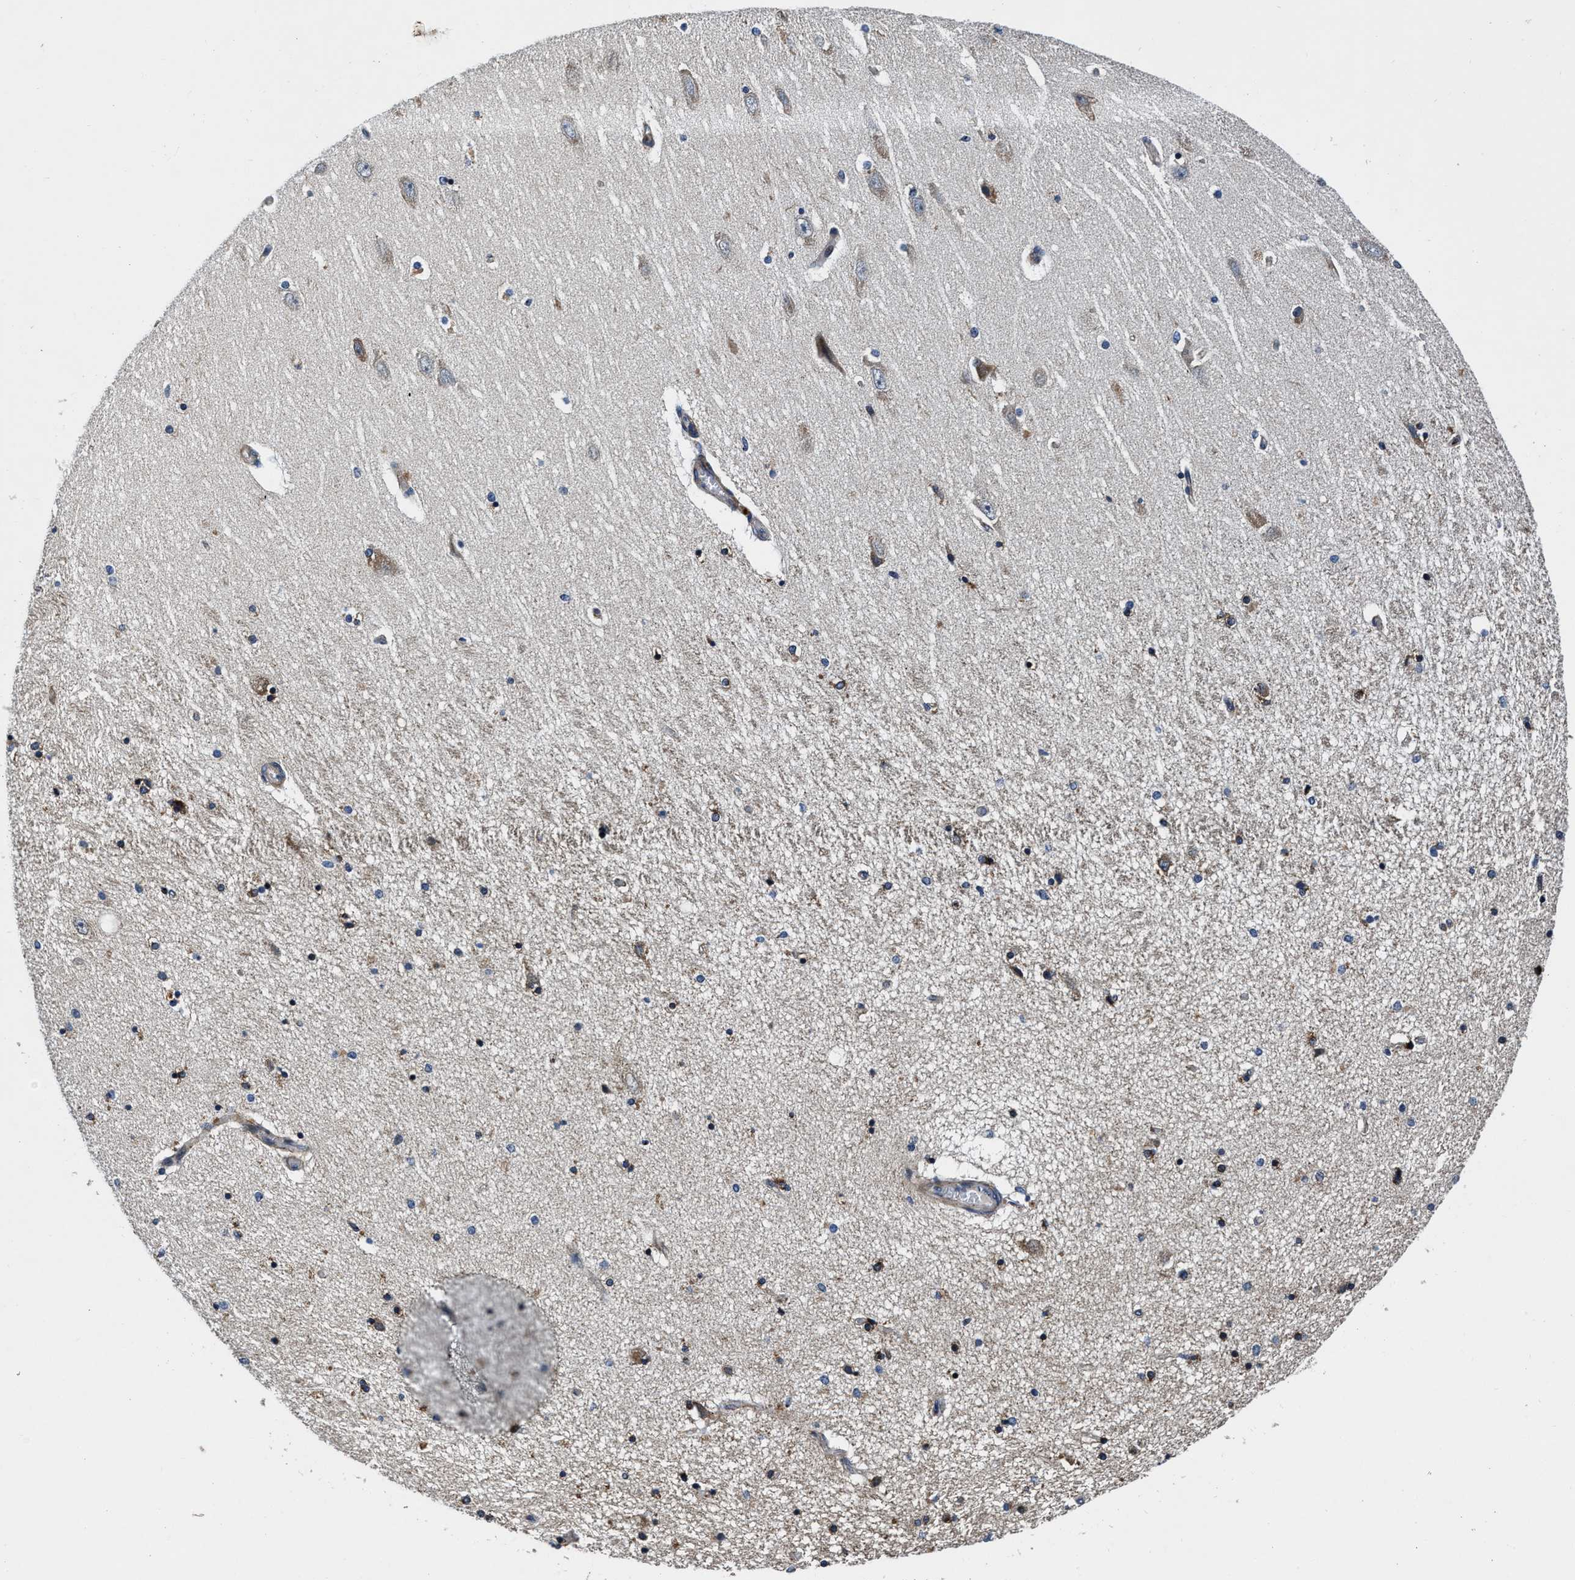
{"staining": {"intensity": "weak", "quantity": "25%-75%", "location": "cytoplasmic/membranous"}, "tissue": "hippocampus", "cell_type": "Glial cells", "image_type": "normal", "snomed": [{"axis": "morphology", "description": "Normal tissue, NOS"}, {"axis": "topography", "description": "Hippocampus"}], "caption": "This image exhibits normal hippocampus stained with immunohistochemistry (IHC) to label a protein in brown. The cytoplasmic/membranous of glial cells show weak positivity for the protein. Nuclei are counter-stained blue.", "gene": "C2orf66", "patient": {"sex": "female", "age": 54}}